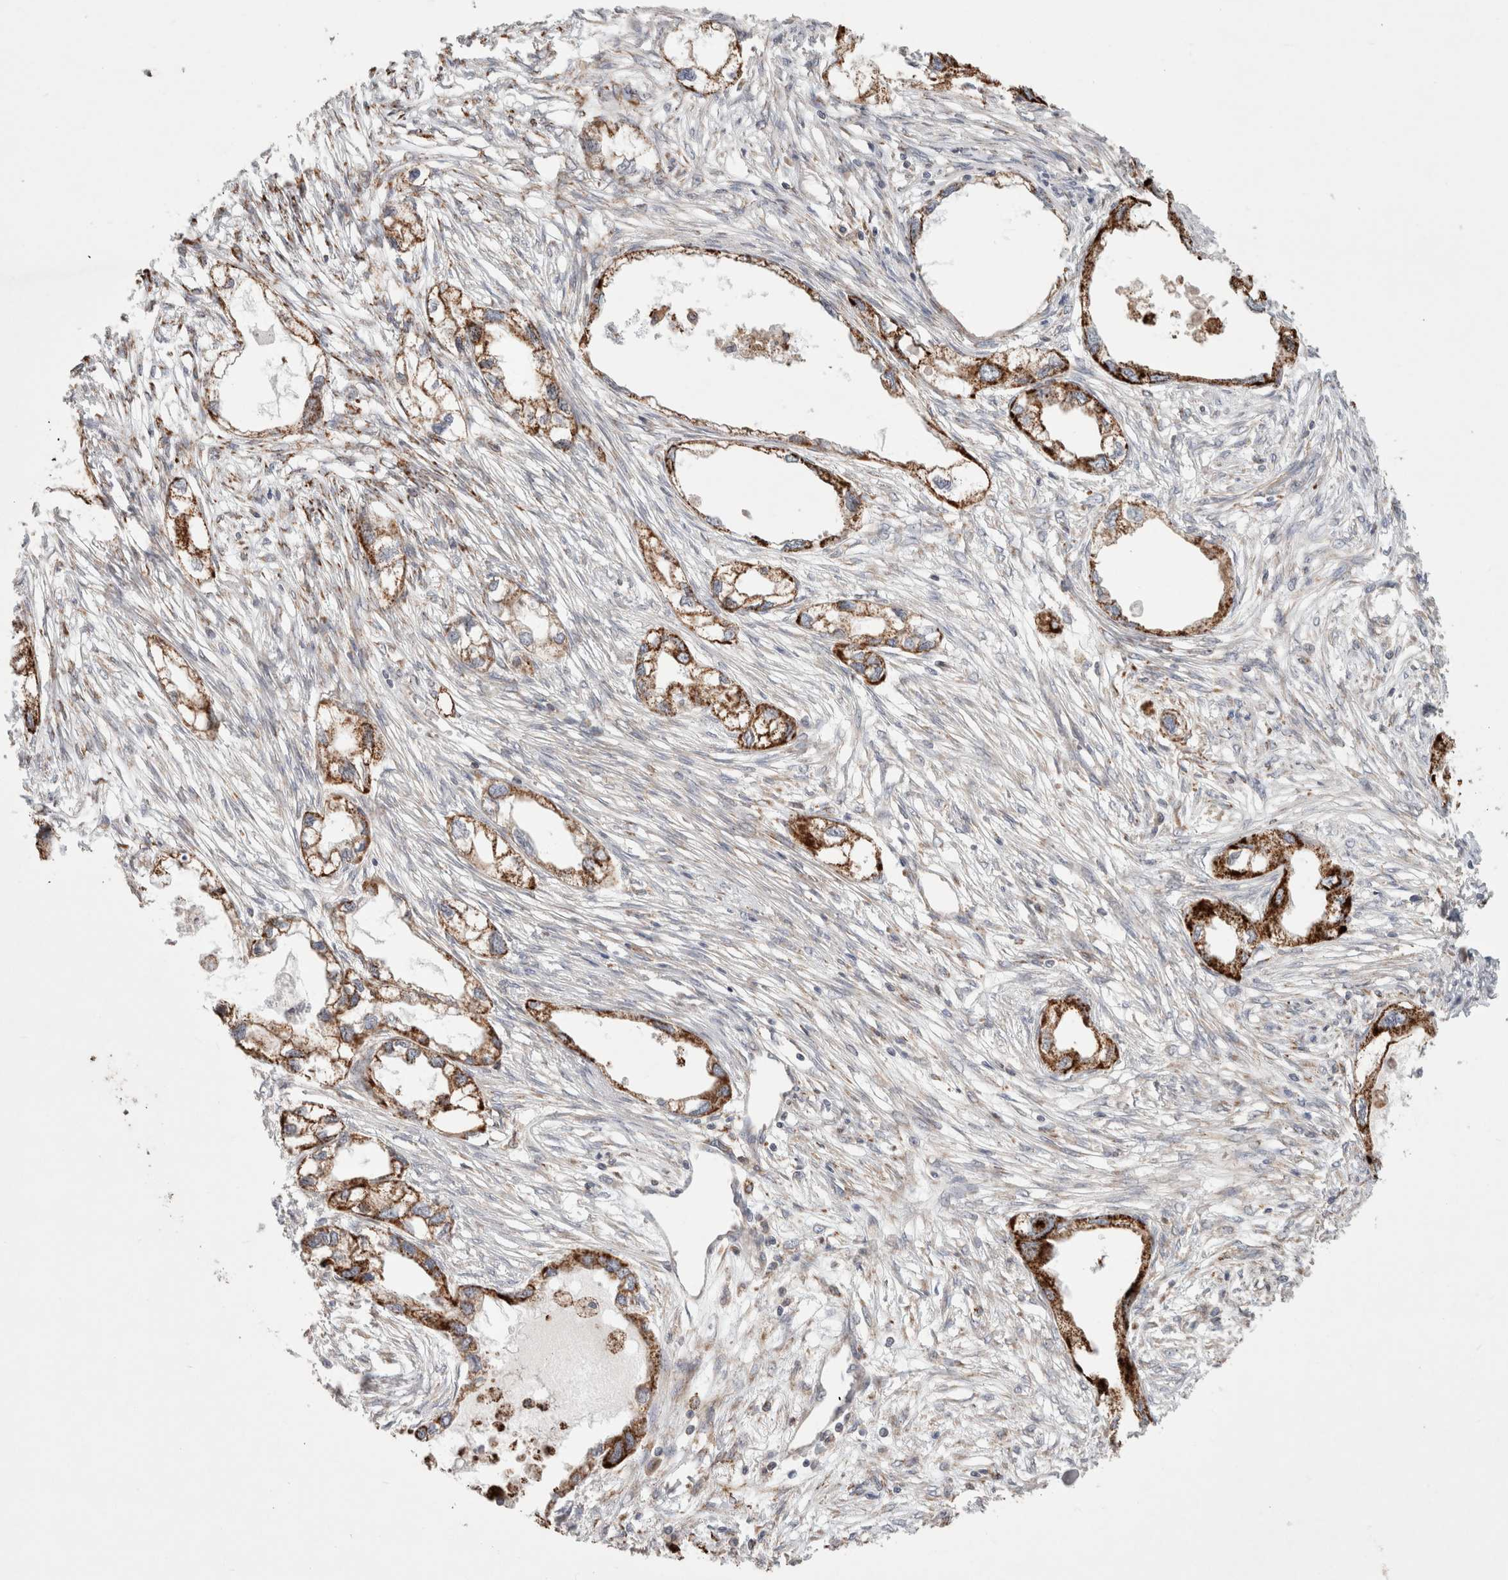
{"staining": {"intensity": "strong", "quantity": ">75%", "location": "cytoplasmic/membranous"}, "tissue": "endometrial cancer", "cell_type": "Tumor cells", "image_type": "cancer", "snomed": [{"axis": "morphology", "description": "Adenocarcinoma, NOS"}, {"axis": "morphology", "description": "Adenocarcinoma, metastatic, NOS"}, {"axis": "topography", "description": "Adipose tissue"}, {"axis": "topography", "description": "Endometrium"}], "caption": "Immunohistochemical staining of adenocarcinoma (endometrial) exhibits high levels of strong cytoplasmic/membranous positivity in about >75% of tumor cells.", "gene": "HROB", "patient": {"sex": "female", "age": 67}}